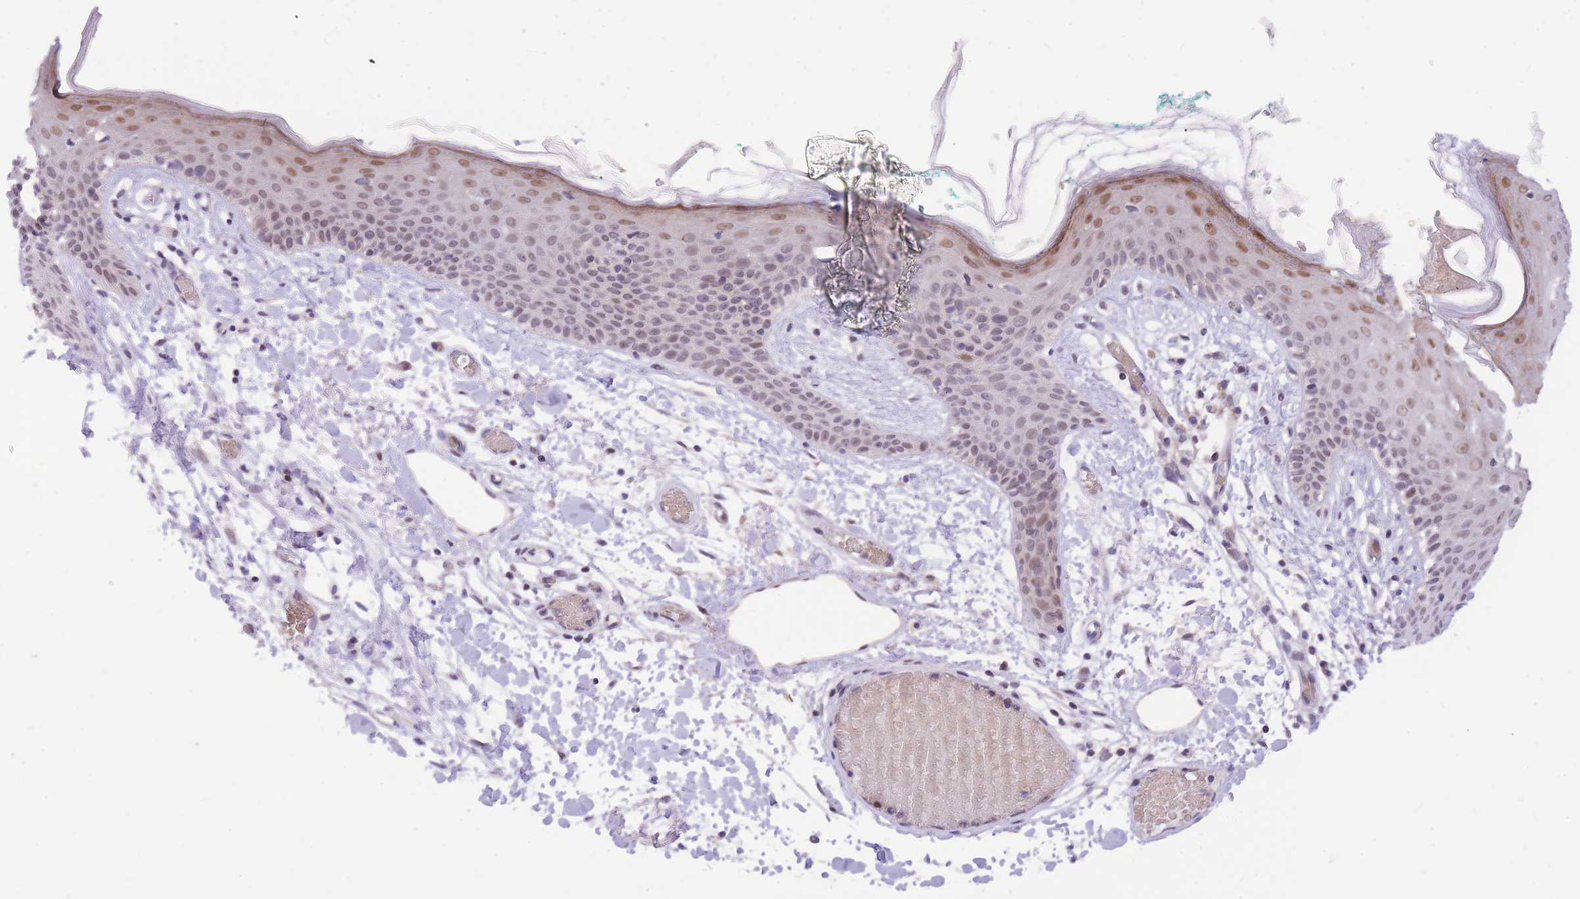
{"staining": {"intensity": "negative", "quantity": "none", "location": "none"}, "tissue": "skin", "cell_type": "Fibroblasts", "image_type": "normal", "snomed": [{"axis": "morphology", "description": "Normal tissue, NOS"}, {"axis": "topography", "description": "Skin"}], "caption": "DAB immunohistochemical staining of benign human skin exhibits no significant positivity in fibroblasts.", "gene": "MINDY2", "patient": {"sex": "male", "age": 79}}